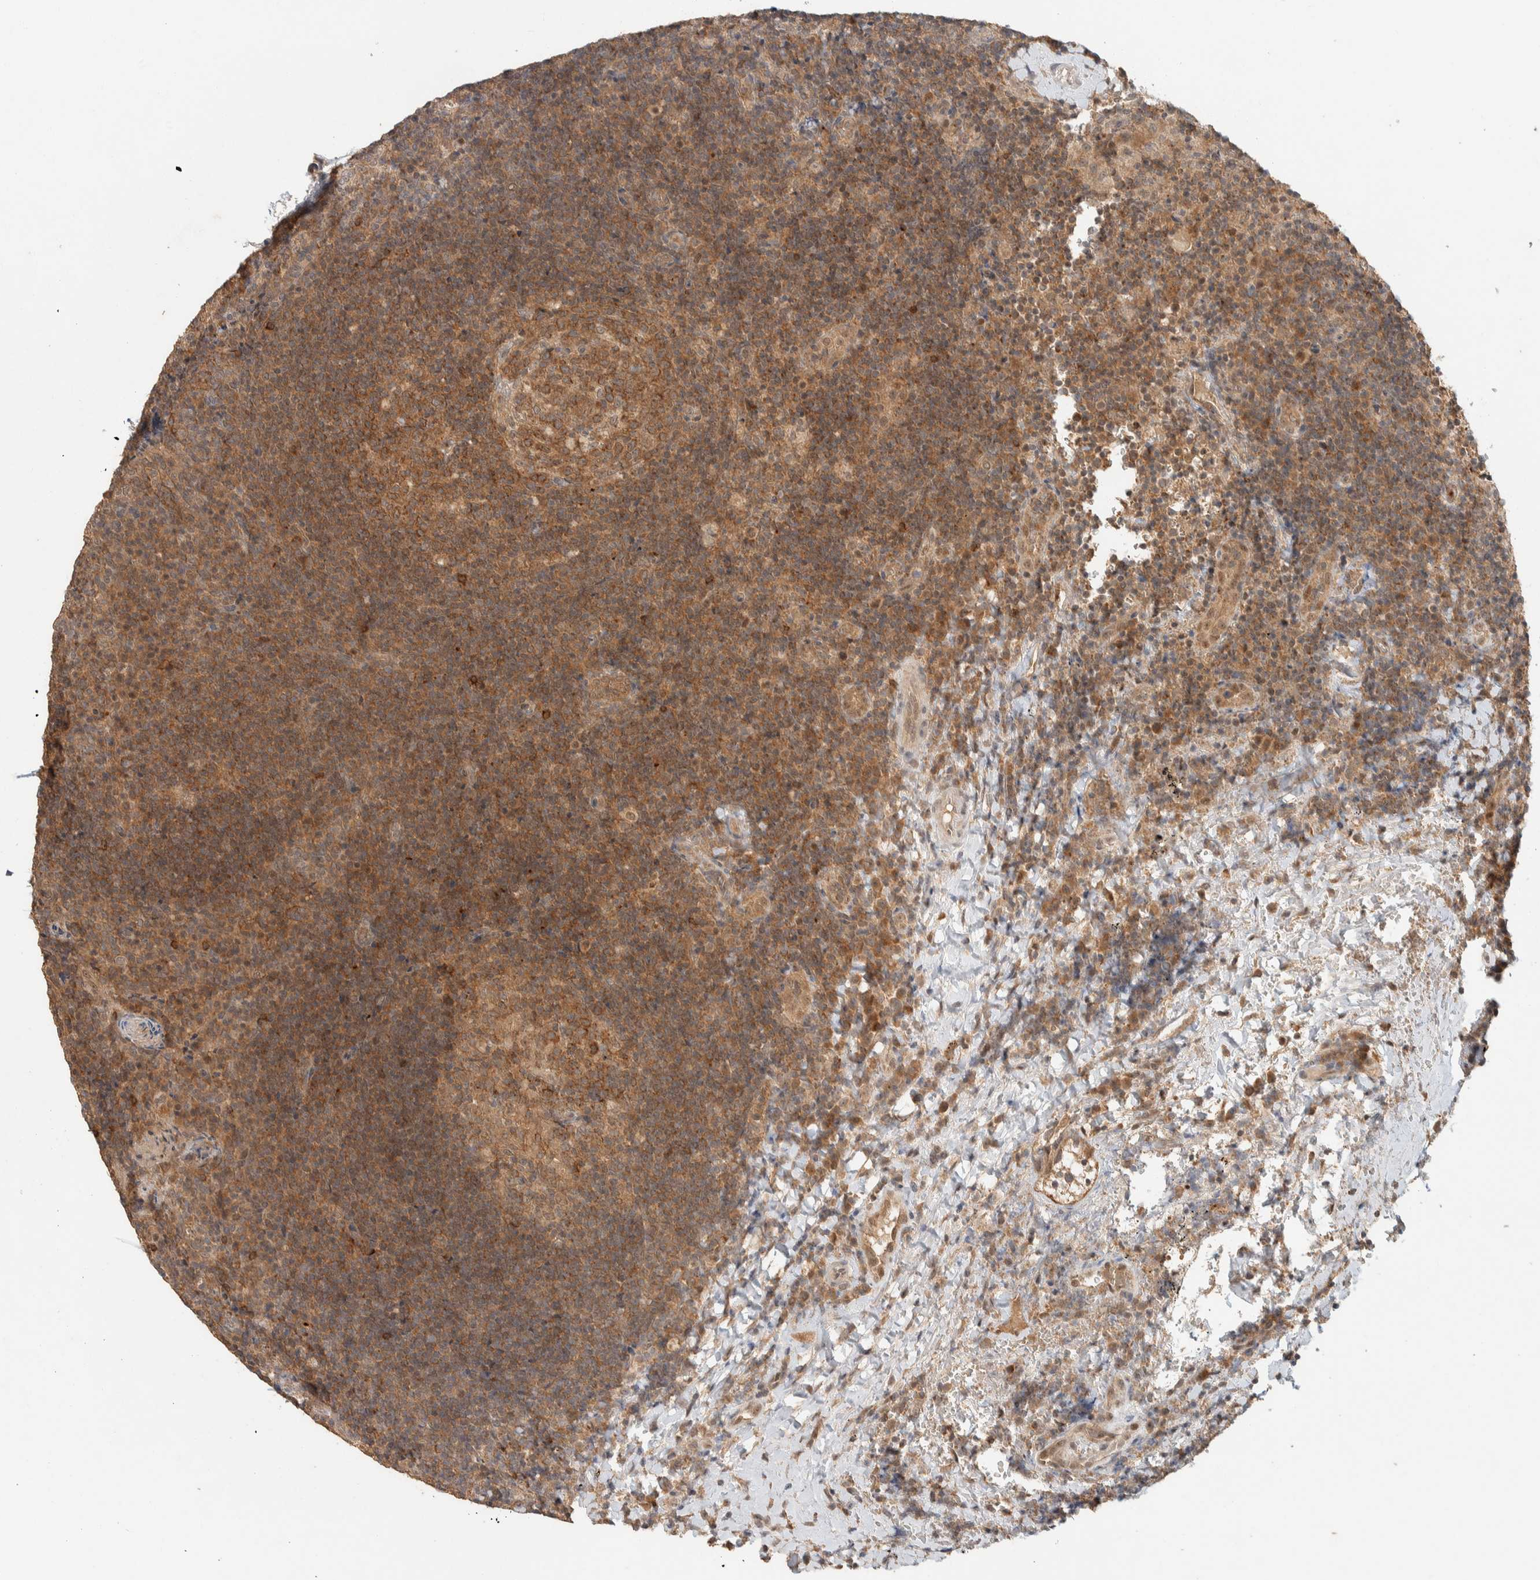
{"staining": {"intensity": "moderate", "quantity": ">75%", "location": "cytoplasmic/membranous"}, "tissue": "lymphoma", "cell_type": "Tumor cells", "image_type": "cancer", "snomed": [{"axis": "morphology", "description": "Malignant lymphoma, non-Hodgkin's type, High grade"}, {"axis": "topography", "description": "Tonsil"}], "caption": "Lymphoma stained with a brown dye exhibits moderate cytoplasmic/membranous positive expression in about >75% of tumor cells.", "gene": "ZNF567", "patient": {"sex": "female", "age": 36}}